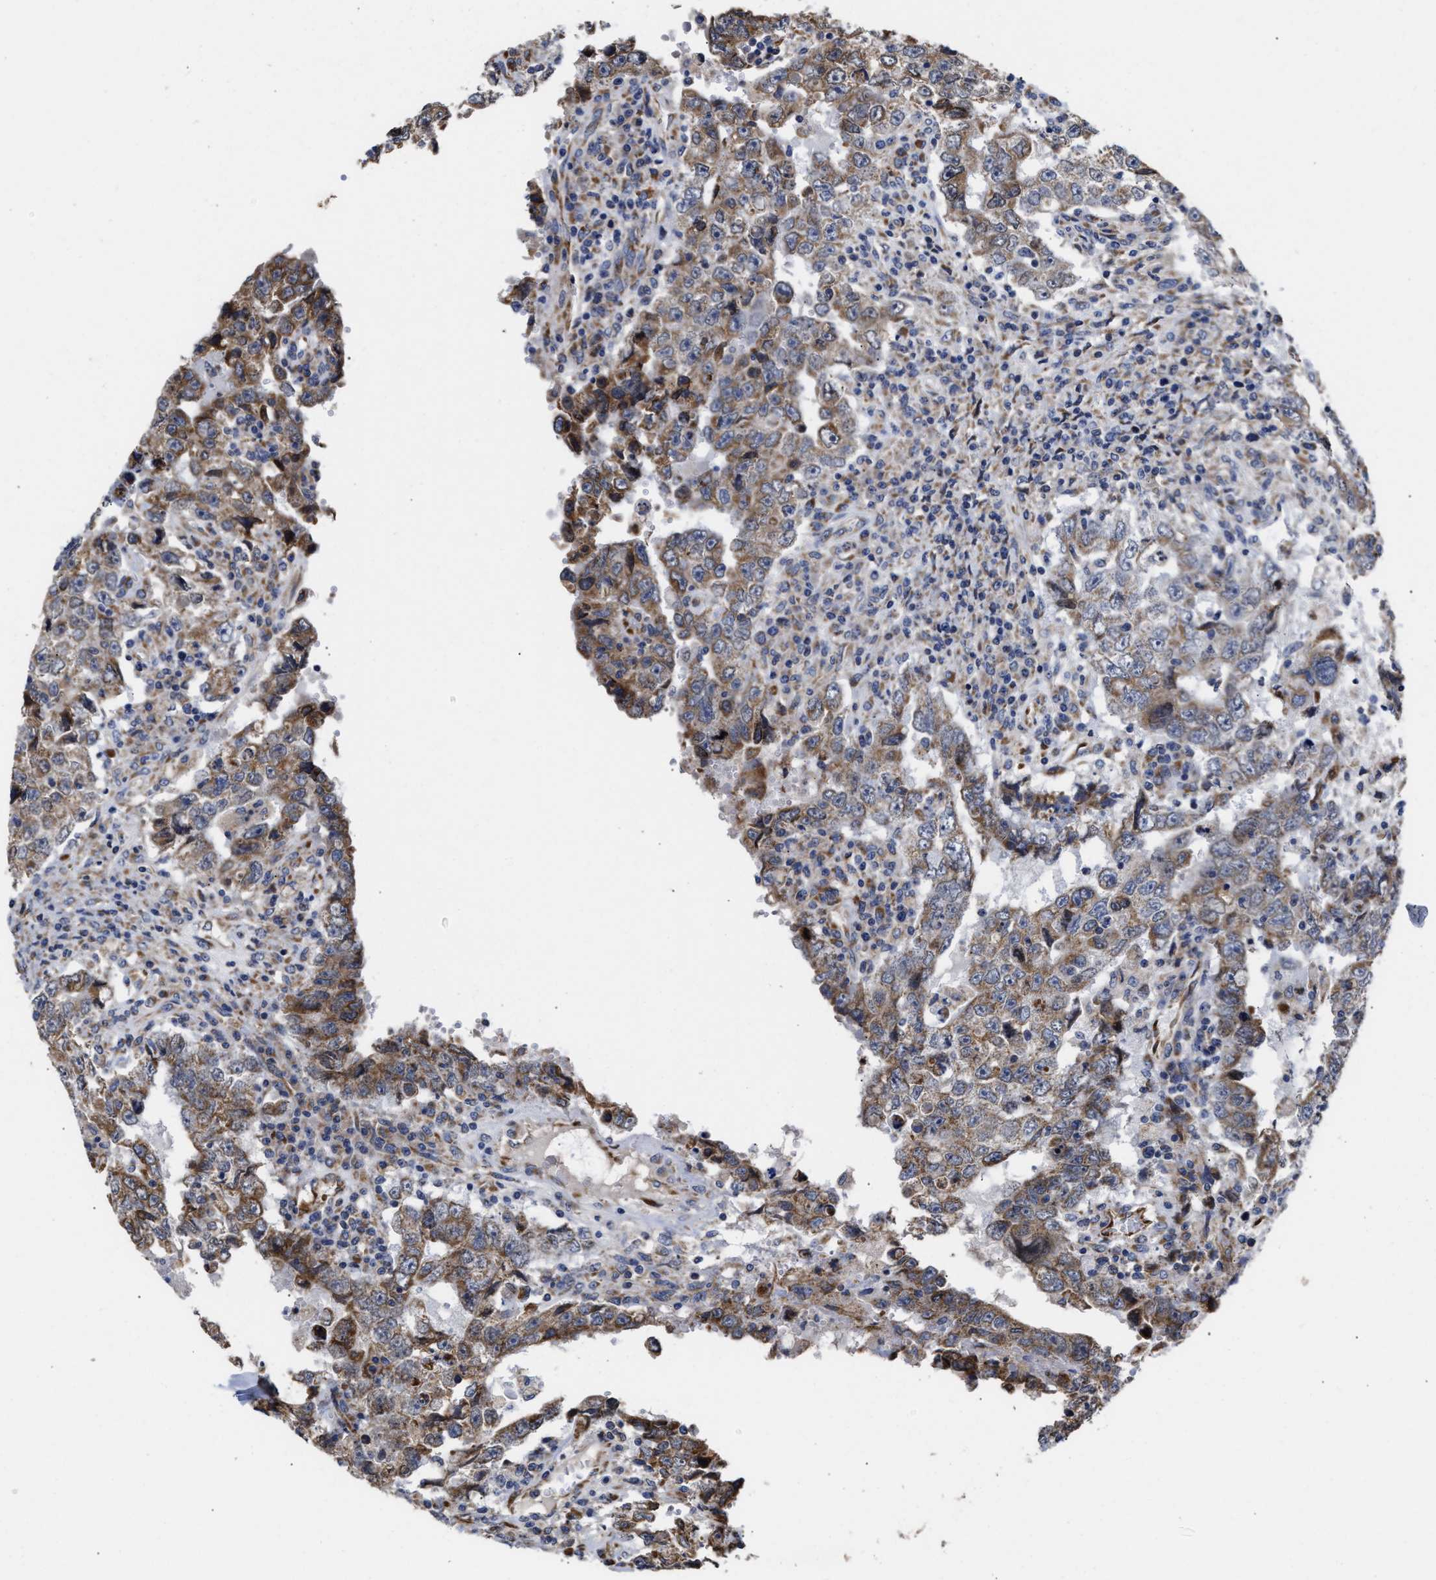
{"staining": {"intensity": "moderate", "quantity": ">75%", "location": "cytoplasmic/membranous"}, "tissue": "testis cancer", "cell_type": "Tumor cells", "image_type": "cancer", "snomed": [{"axis": "morphology", "description": "Carcinoma, Embryonal, NOS"}, {"axis": "topography", "description": "Testis"}], "caption": "Protein staining exhibits moderate cytoplasmic/membranous staining in approximately >75% of tumor cells in testis cancer.", "gene": "MALSU1", "patient": {"sex": "male", "age": 26}}